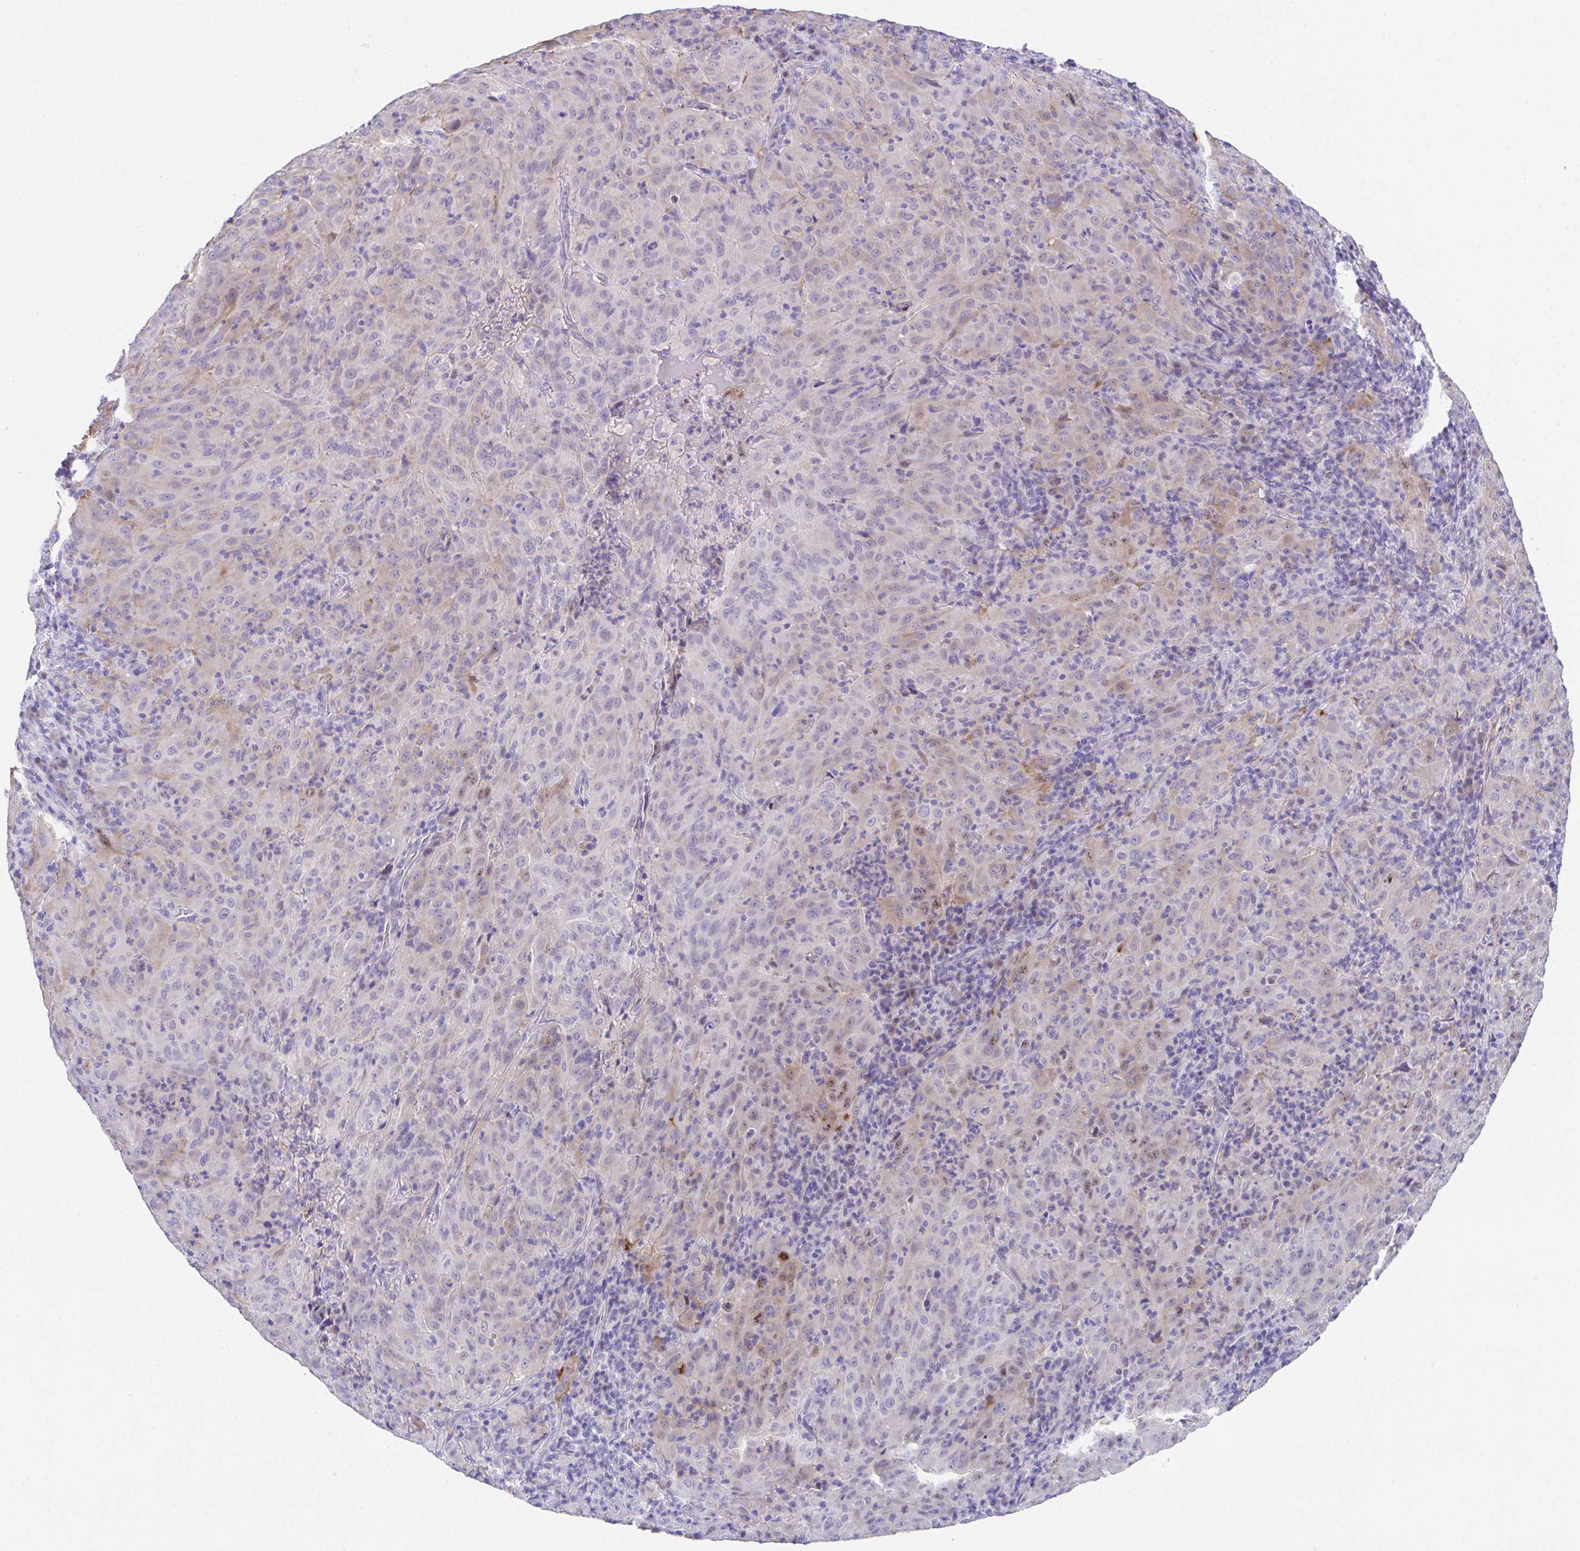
{"staining": {"intensity": "moderate", "quantity": "<25%", "location": "cytoplasmic/membranous,nuclear"}, "tissue": "pancreatic cancer", "cell_type": "Tumor cells", "image_type": "cancer", "snomed": [{"axis": "morphology", "description": "Adenocarcinoma, NOS"}, {"axis": "topography", "description": "Pancreas"}], "caption": "This micrograph displays immunohistochemistry staining of human pancreatic cancer, with low moderate cytoplasmic/membranous and nuclear expression in about <25% of tumor cells.", "gene": "HOXB4", "patient": {"sex": "male", "age": 63}}